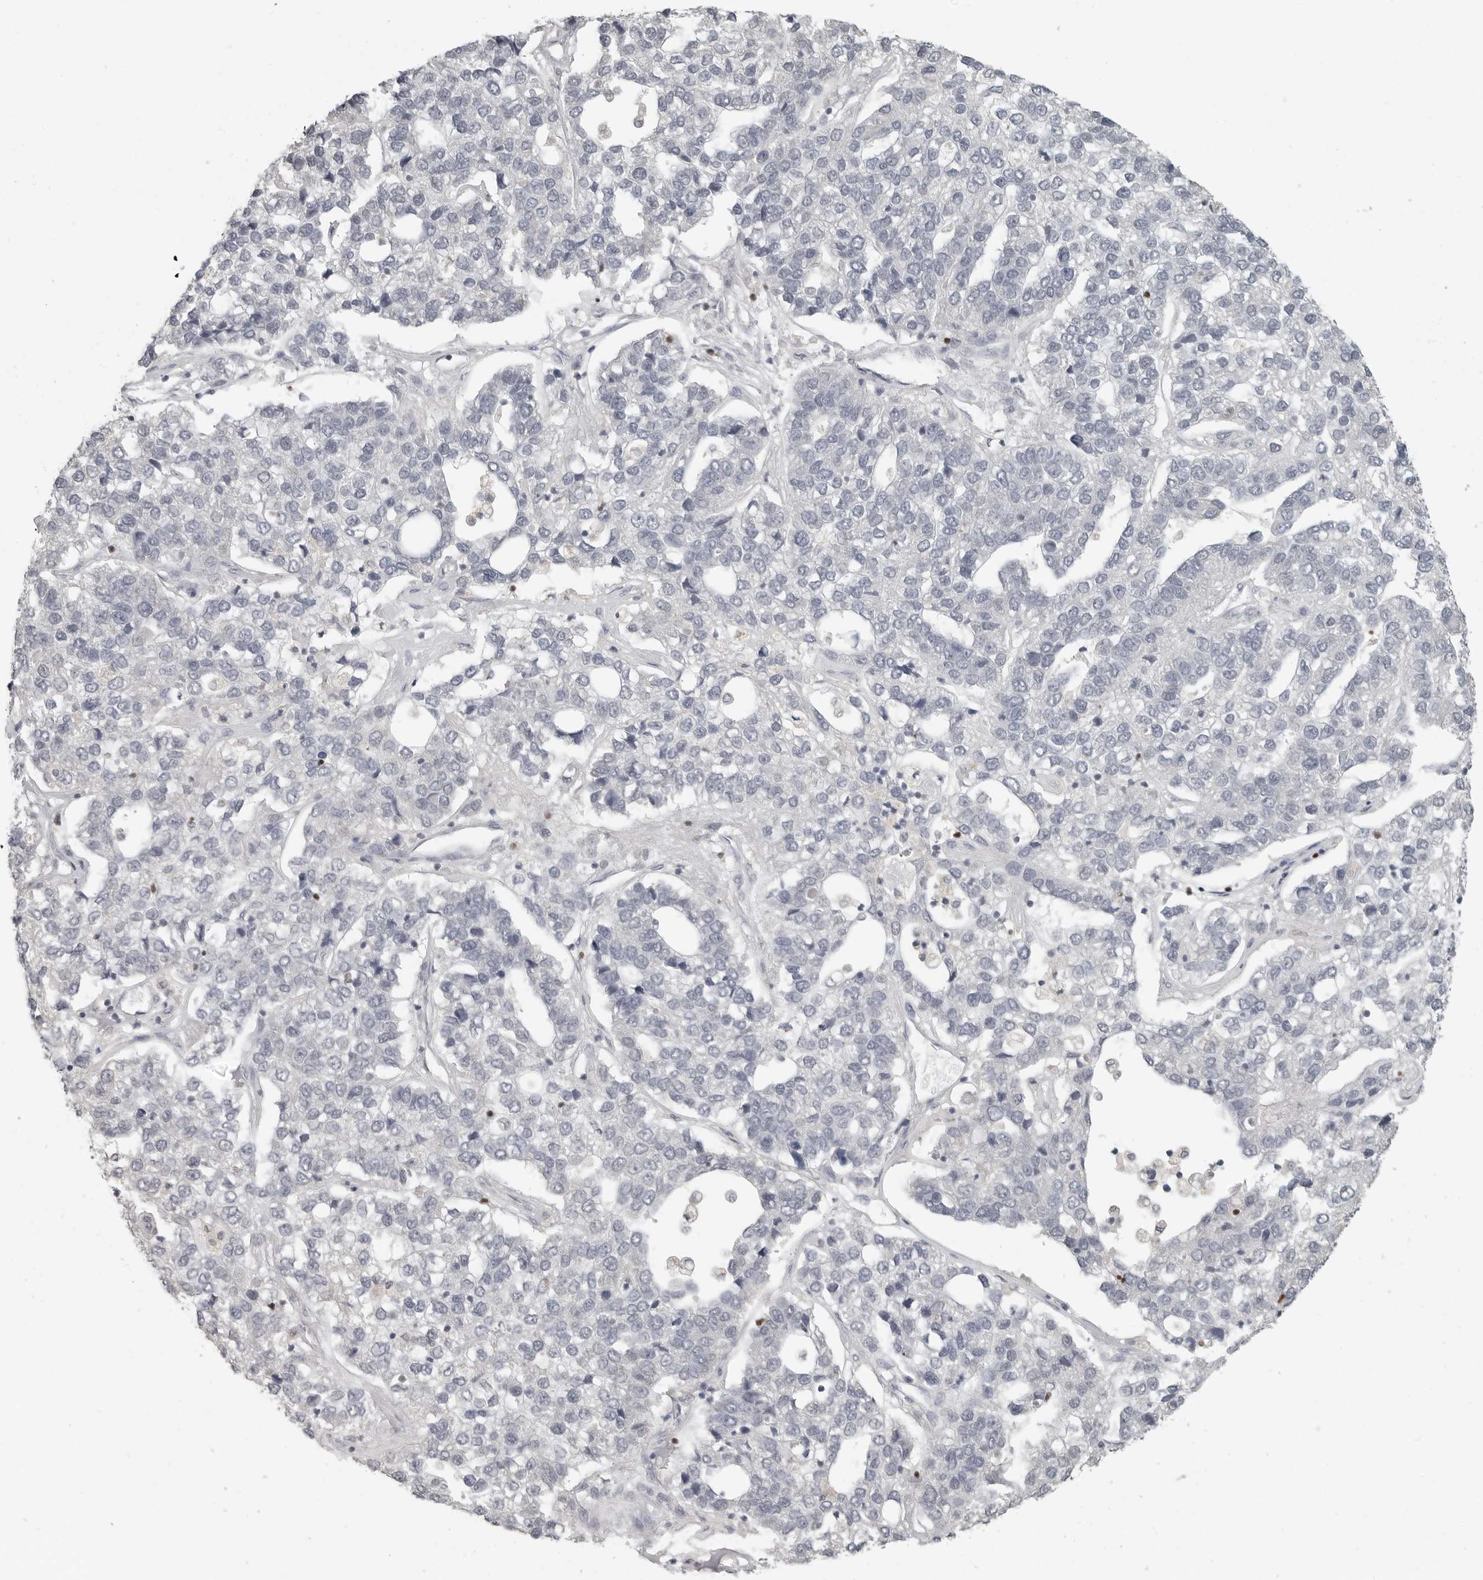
{"staining": {"intensity": "negative", "quantity": "none", "location": "none"}, "tissue": "pancreatic cancer", "cell_type": "Tumor cells", "image_type": "cancer", "snomed": [{"axis": "morphology", "description": "Adenocarcinoma, NOS"}, {"axis": "topography", "description": "Pancreas"}], "caption": "Tumor cells show no significant protein expression in pancreatic adenocarcinoma.", "gene": "FOXP3", "patient": {"sex": "female", "age": 61}}